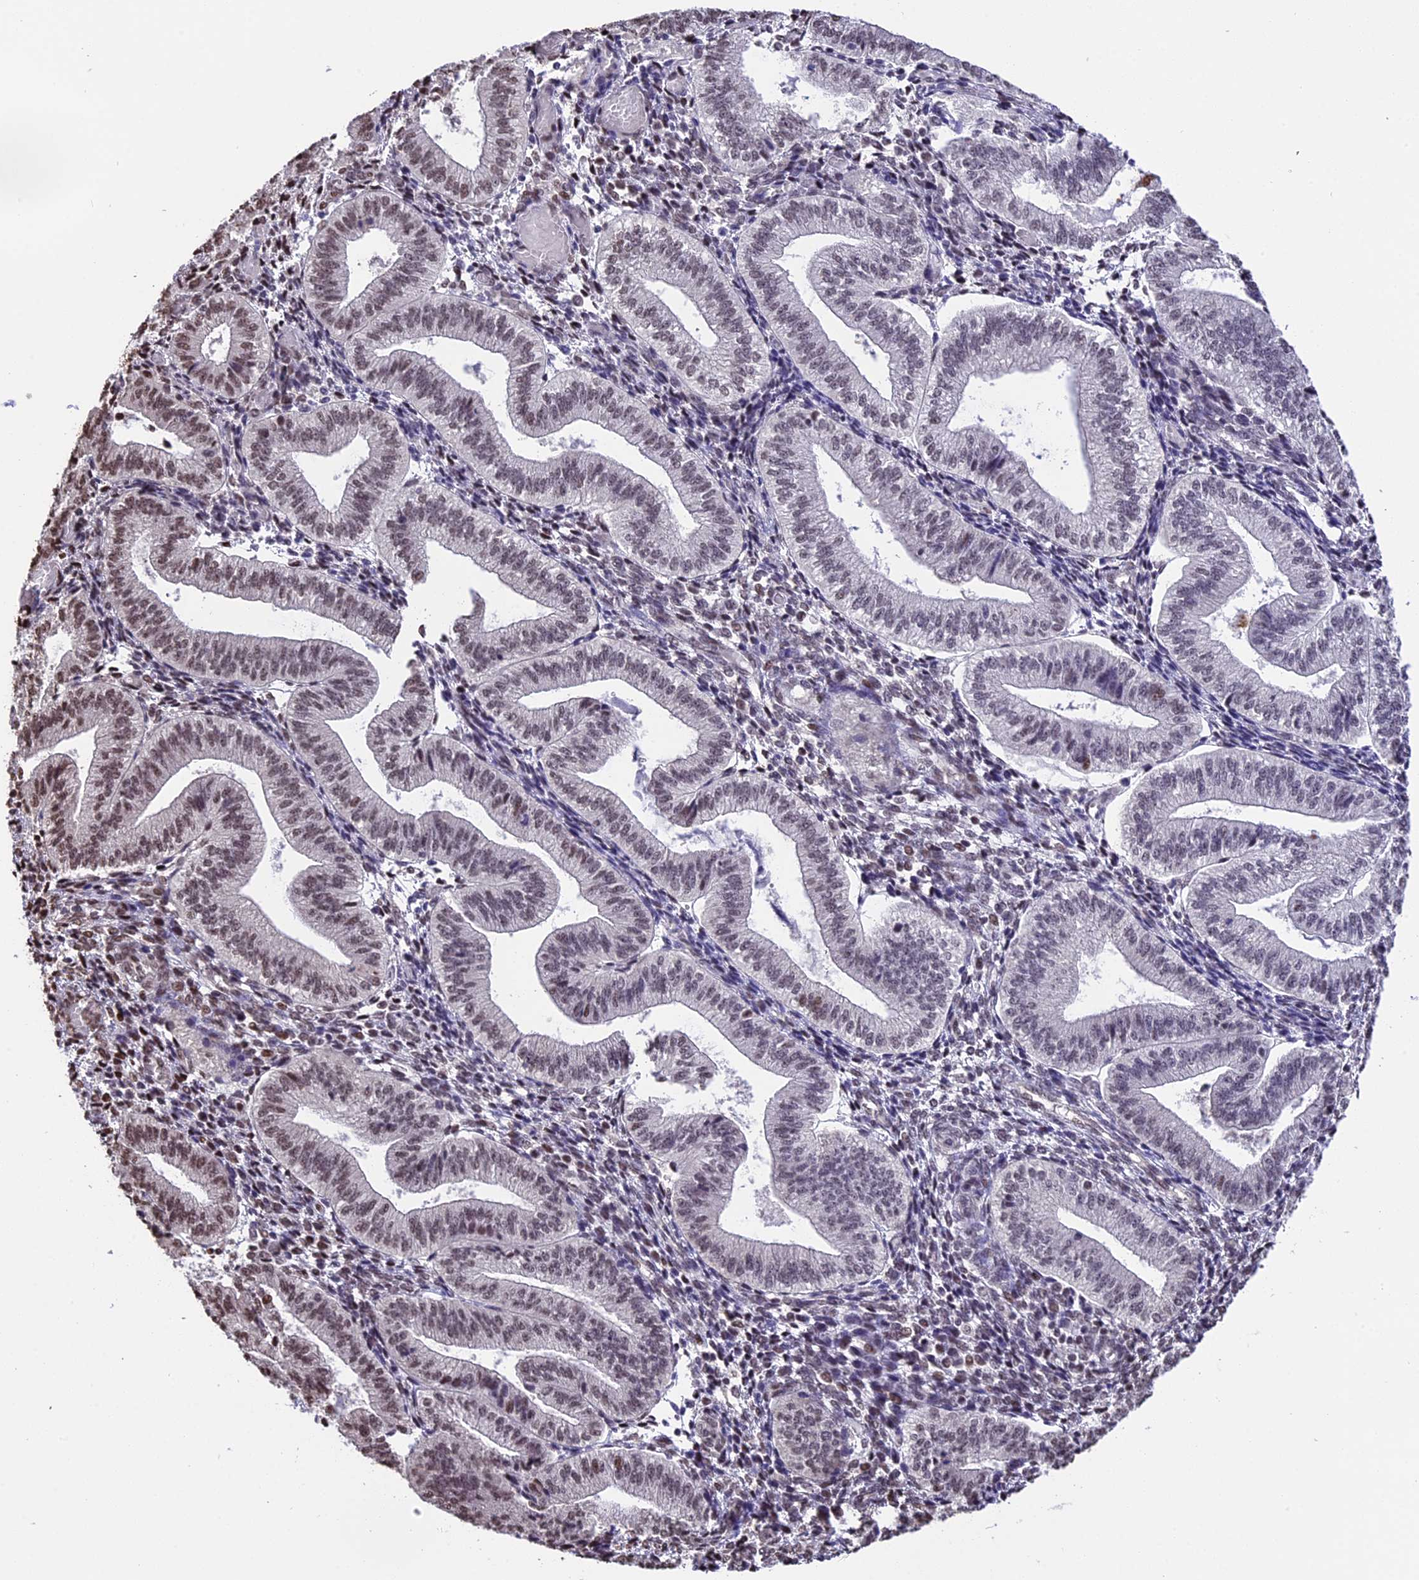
{"staining": {"intensity": "moderate", "quantity": "25%-75%", "location": "nuclear"}, "tissue": "endometrium", "cell_type": "Cells in endometrial stroma", "image_type": "normal", "snomed": [{"axis": "morphology", "description": "Normal tissue, NOS"}, {"axis": "topography", "description": "Endometrium"}], "caption": "Moderate nuclear positivity is appreciated in about 25%-75% of cells in endometrial stroma in unremarkable endometrium.", "gene": "POLR3E", "patient": {"sex": "female", "age": 34}}